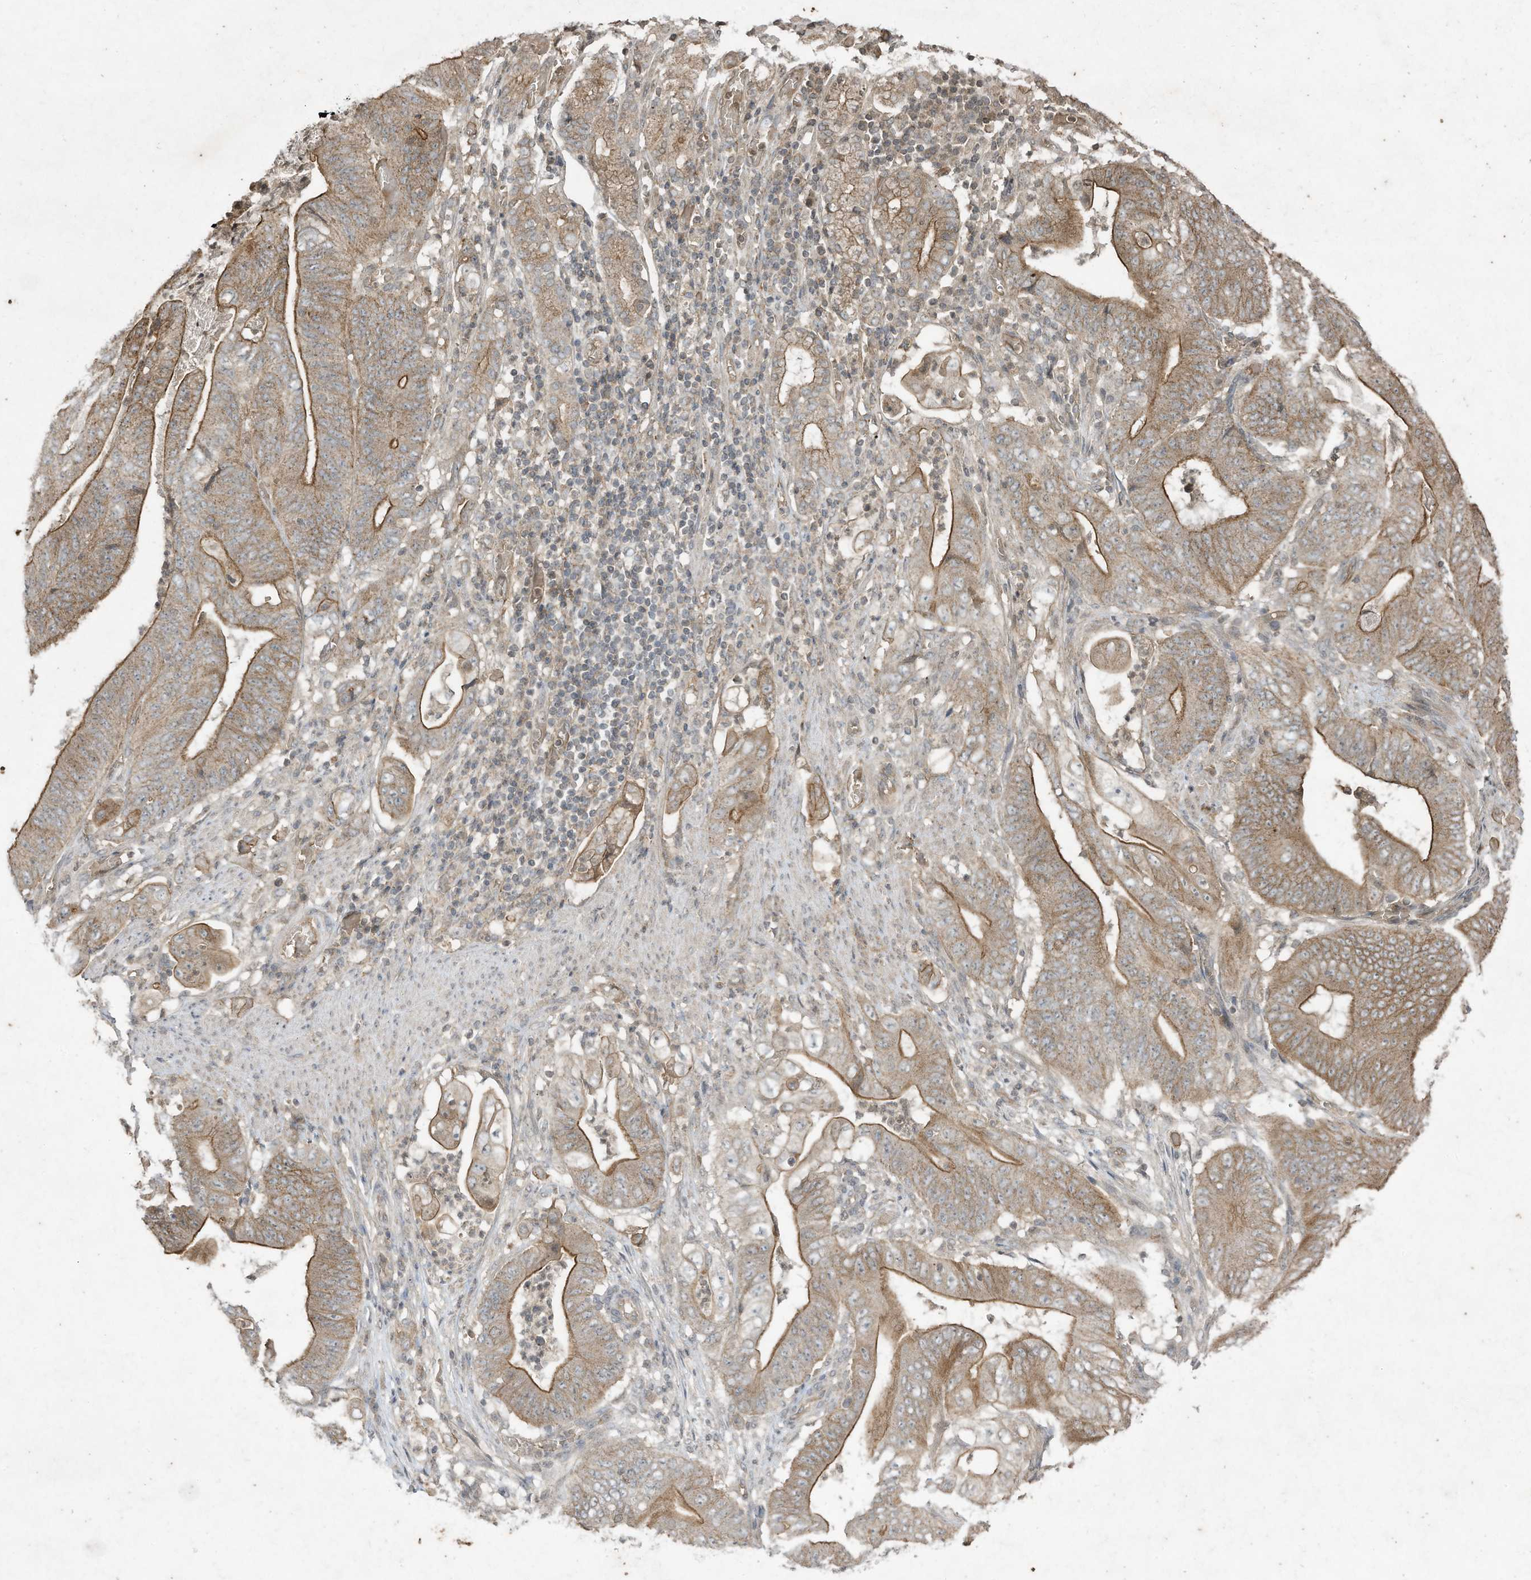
{"staining": {"intensity": "moderate", "quantity": "25%-75%", "location": "cytoplasmic/membranous"}, "tissue": "stomach cancer", "cell_type": "Tumor cells", "image_type": "cancer", "snomed": [{"axis": "morphology", "description": "Adenocarcinoma, NOS"}, {"axis": "topography", "description": "Stomach"}], "caption": "This is an image of immunohistochemistry (IHC) staining of stomach adenocarcinoma, which shows moderate positivity in the cytoplasmic/membranous of tumor cells.", "gene": "MATN2", "patient": {"sex": "female", "age": 73}}